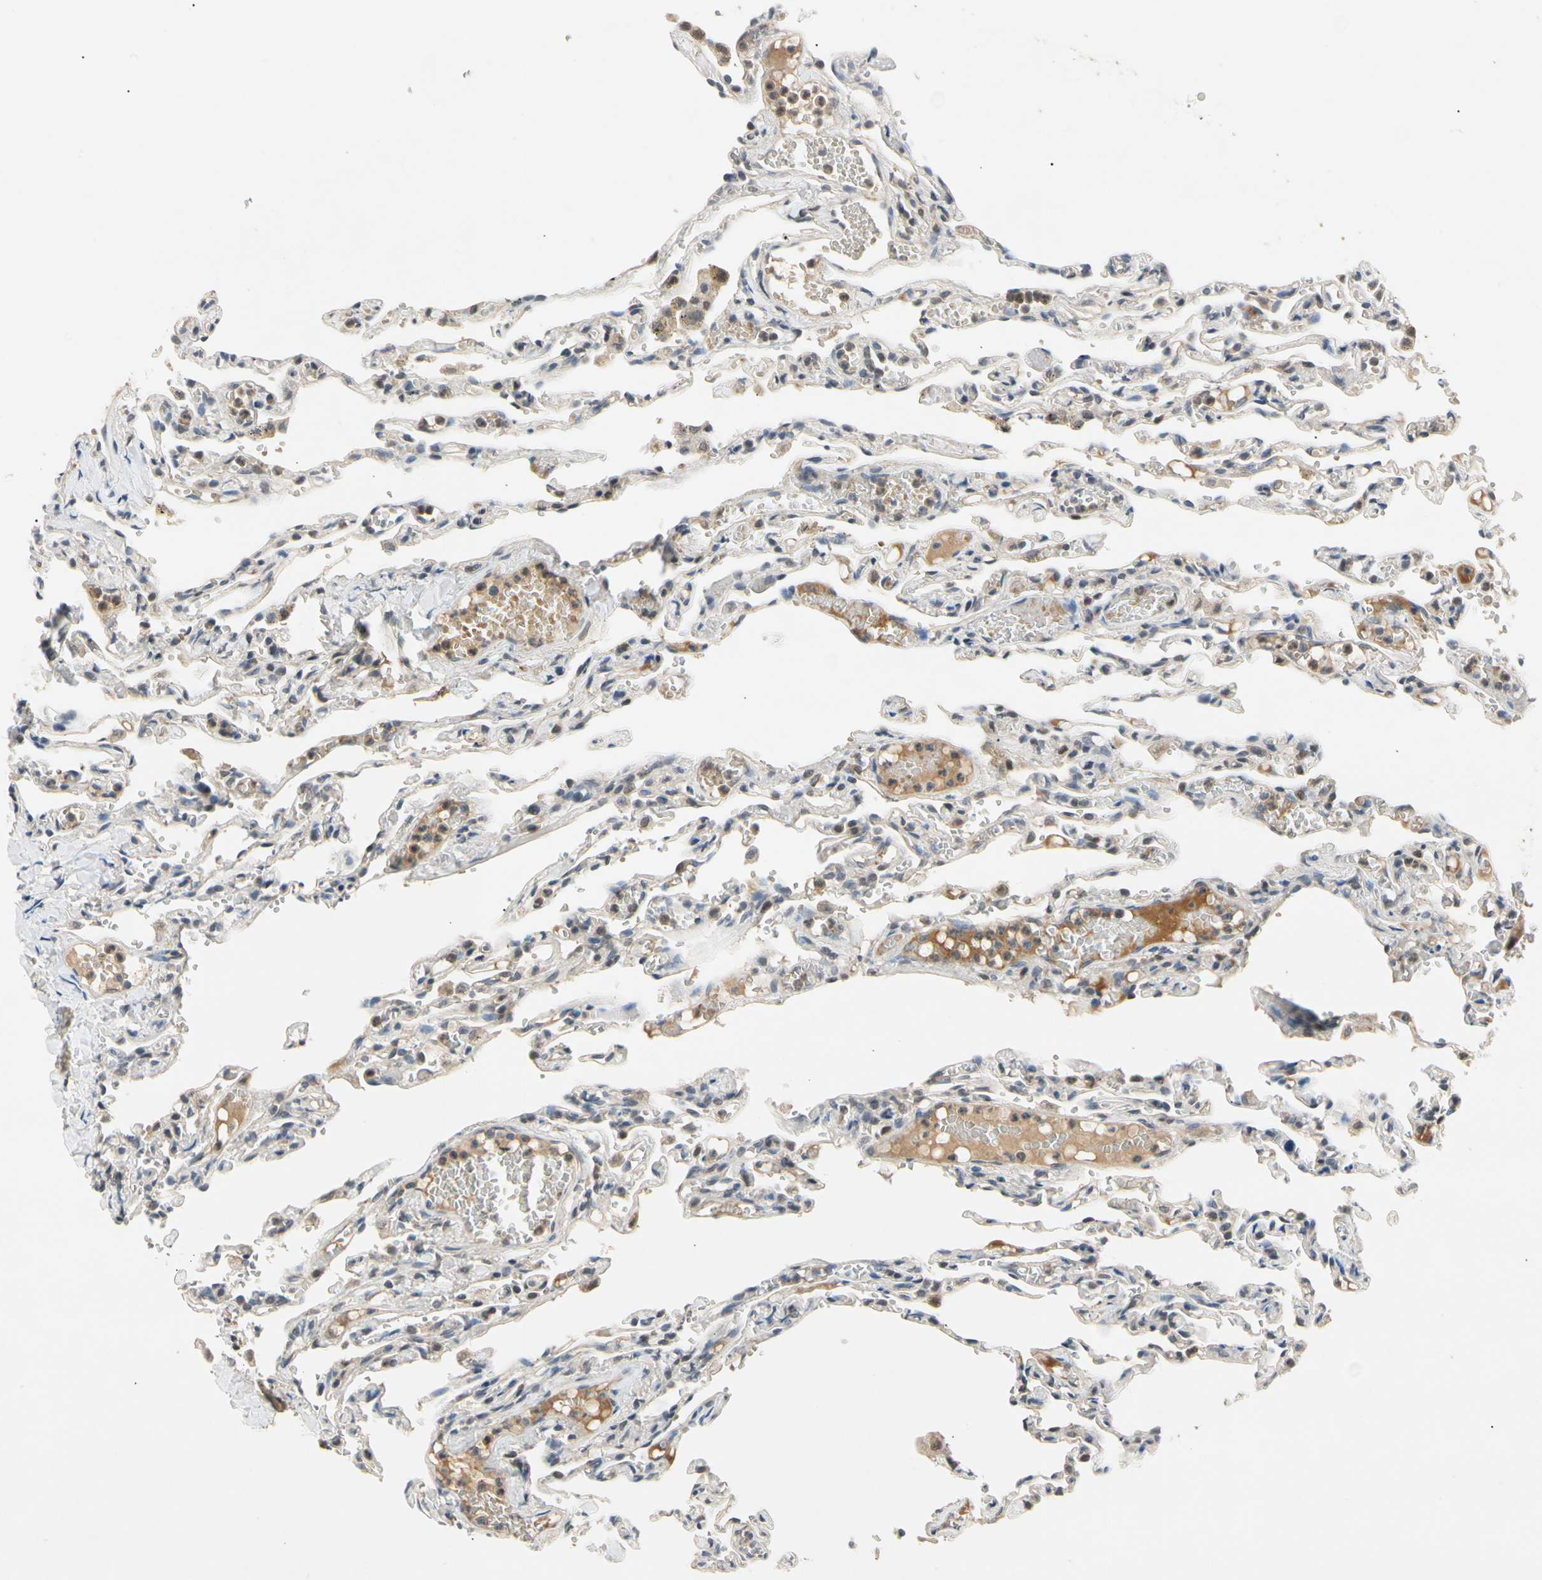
{"staining": {"intensity": "moderate", "quantity": "<25%", "location": "nuclear"}, "tissue": "lung", "cell_type": "Alveolar cells", "image_type": "normal", "snomed": [{"axis": "morphology", "description": "Normal tissue, NOS"}, {"axis": "topography", "description": "Lung"}], "caption": "Lung stained for a protein shows moderate nuclear positivity in alveolar cells.", "gene": "RIOX2", "patient": {"sex": "male", "age": 21}}